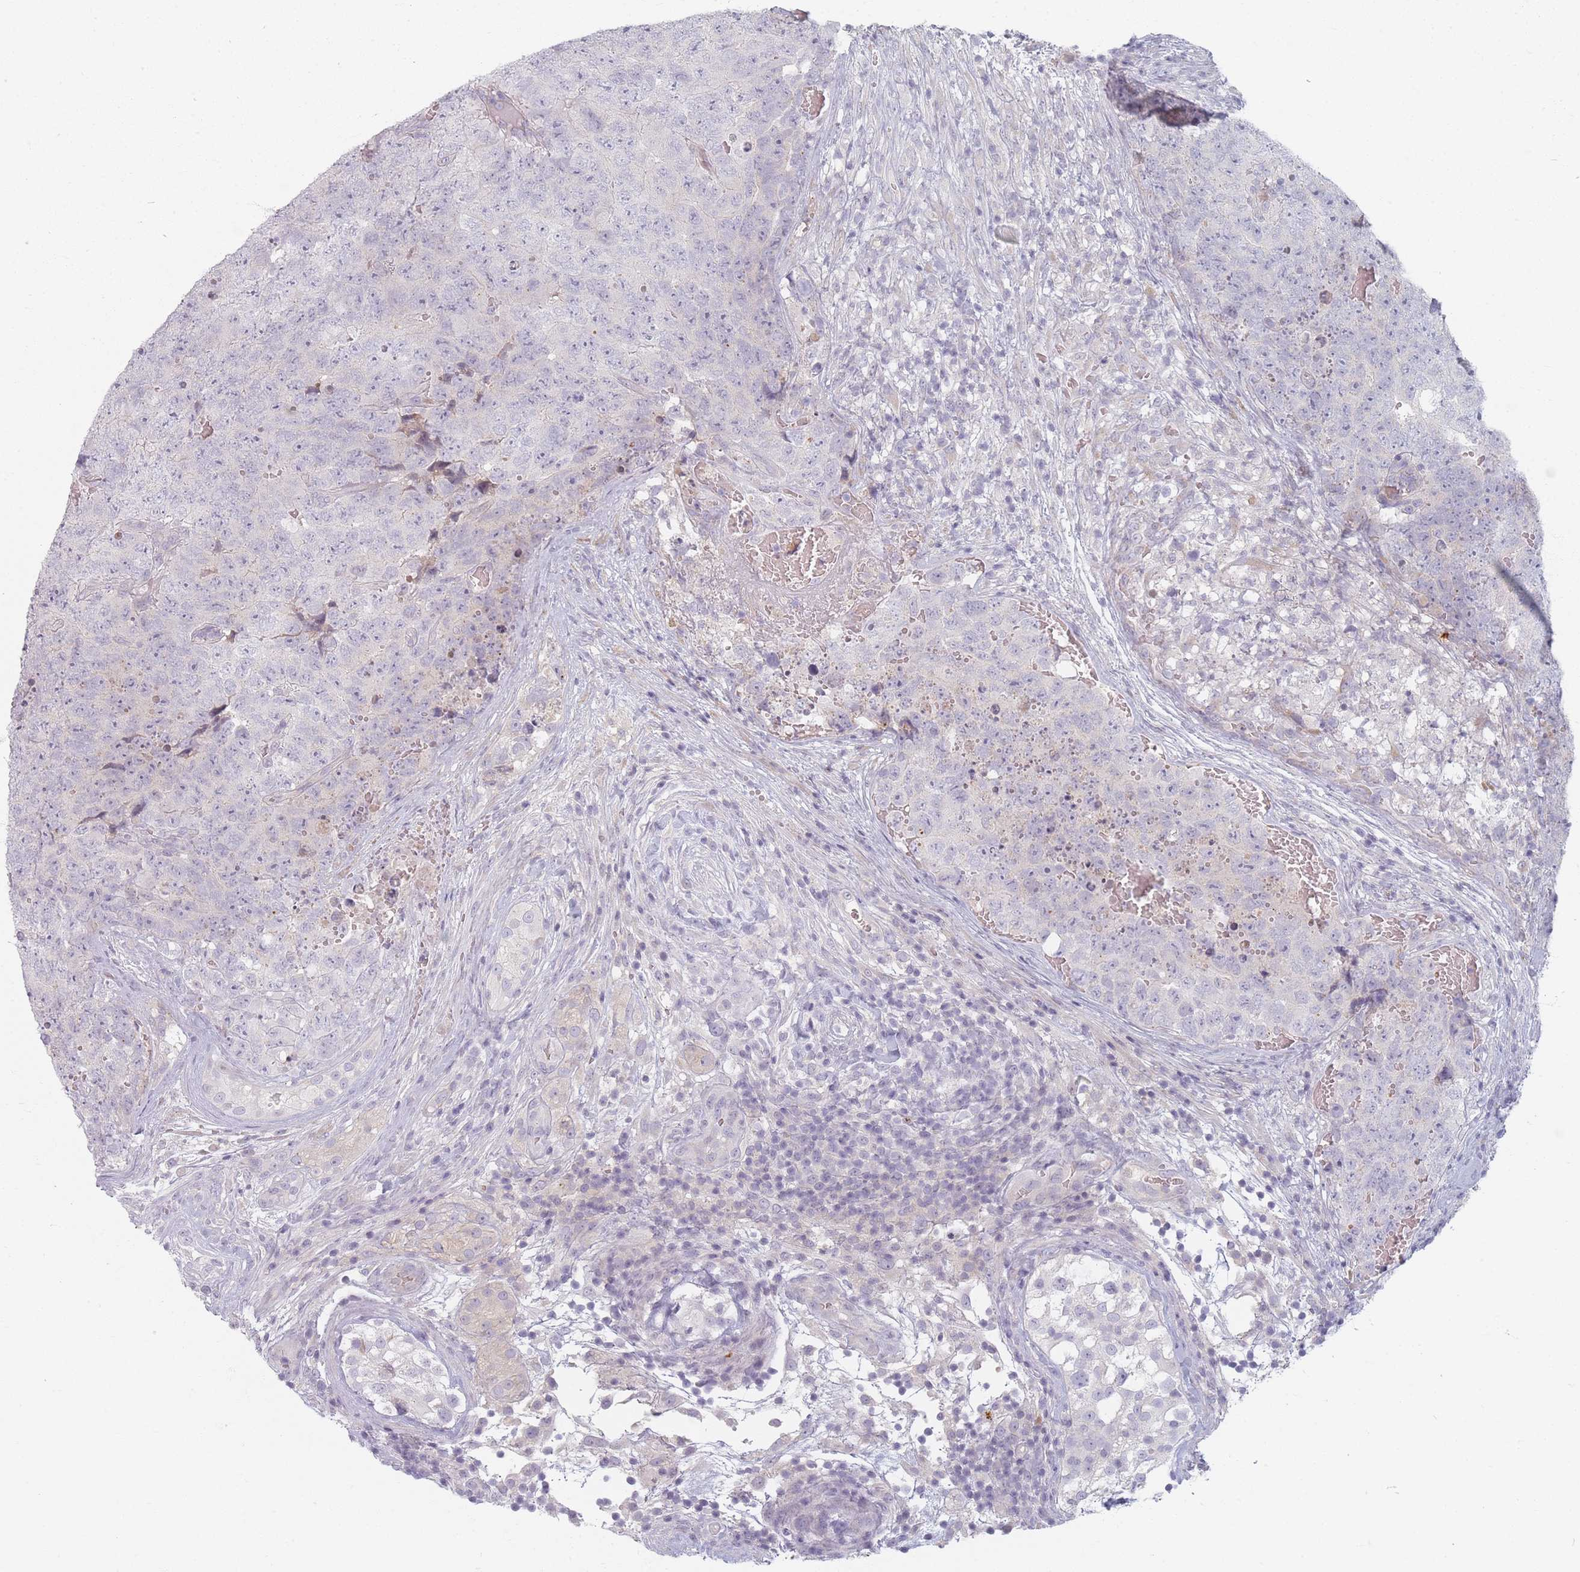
{"staining": {"intensity": "negative", "quantity": "none", "location": "none"}, "tissue": "testis cancer", "cell_type": "Tumor cells", "image_type": "cancer", "snomed": [{"axis": "morphology", "description": "Seminoma, NOS"}, {"axis": "morphology", "description": "Teratoma, malignant, NOS"}, {"axis": "topography", "description": "Testis"}], "caption": "Human seminoma (testis) stained for a protein using immunohistochemistry (IHC) demonstrates no expression in tumor cells.", "gene": "TMOD1", "patient": {"sex": "male", "age": 34}}